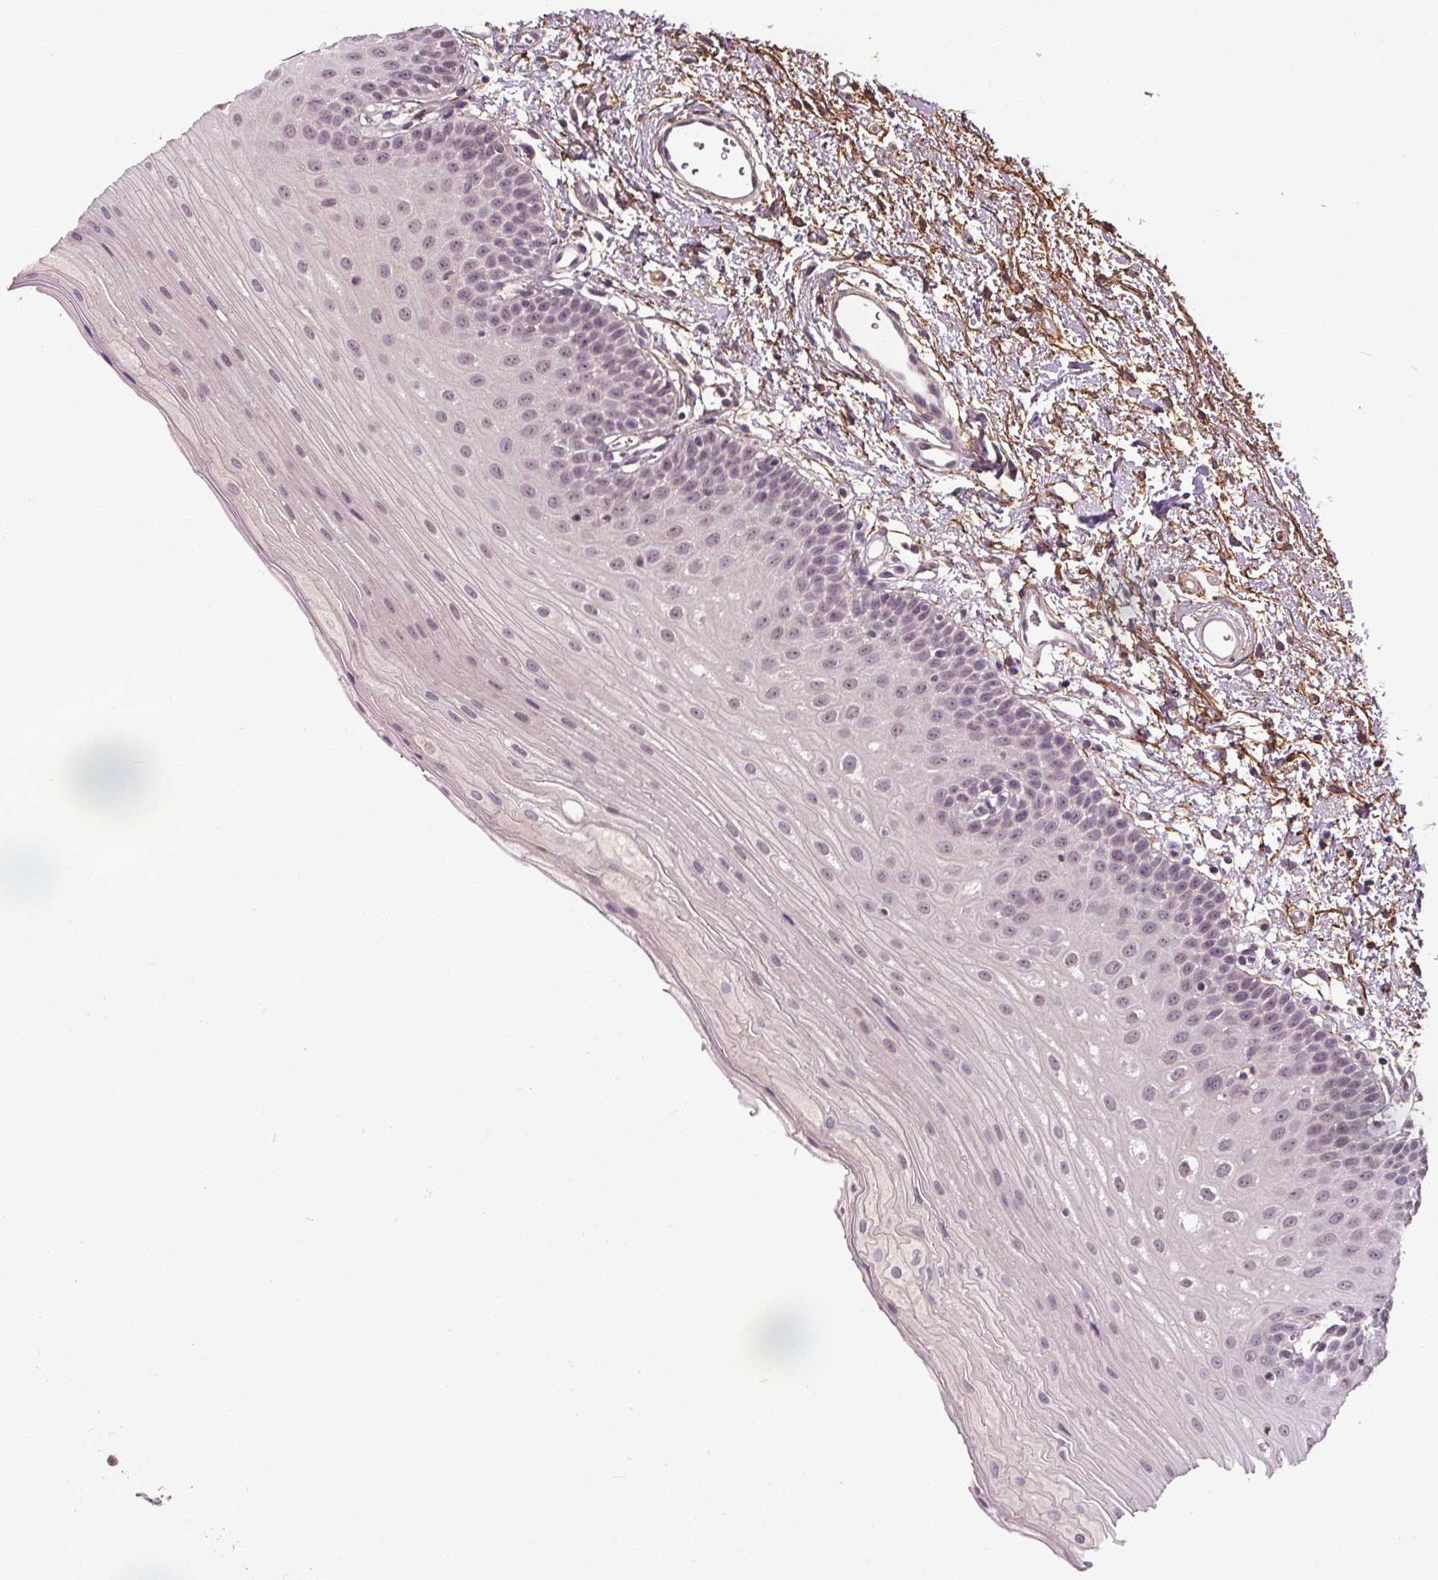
{"staining": {"intensity": "weak", "quantity": "25%-75%", "location": "nuclear"}, "tissue": "oral mucosa", "cell_type": "Squamous epithelial cells", "image_type": "normal", "snomed": [{"axis": "morphology", "description": "Normal tissue, NOS"}, {"axis": "morphology", "description": "Adenocarcinoma, NOS"}, {"axis": "topography", "description": "Oral tissue"}, {"axis": "topography", "description": "Head-Neck"}], "caption": "Immunohistochemical staining of normal oral mucosa exhibits weak nuclear protein positivity in about 25%-75% of squamous epithelial cells.", "gene": "KIAA0232", "patient": {"sex": "female", "age": 57}}